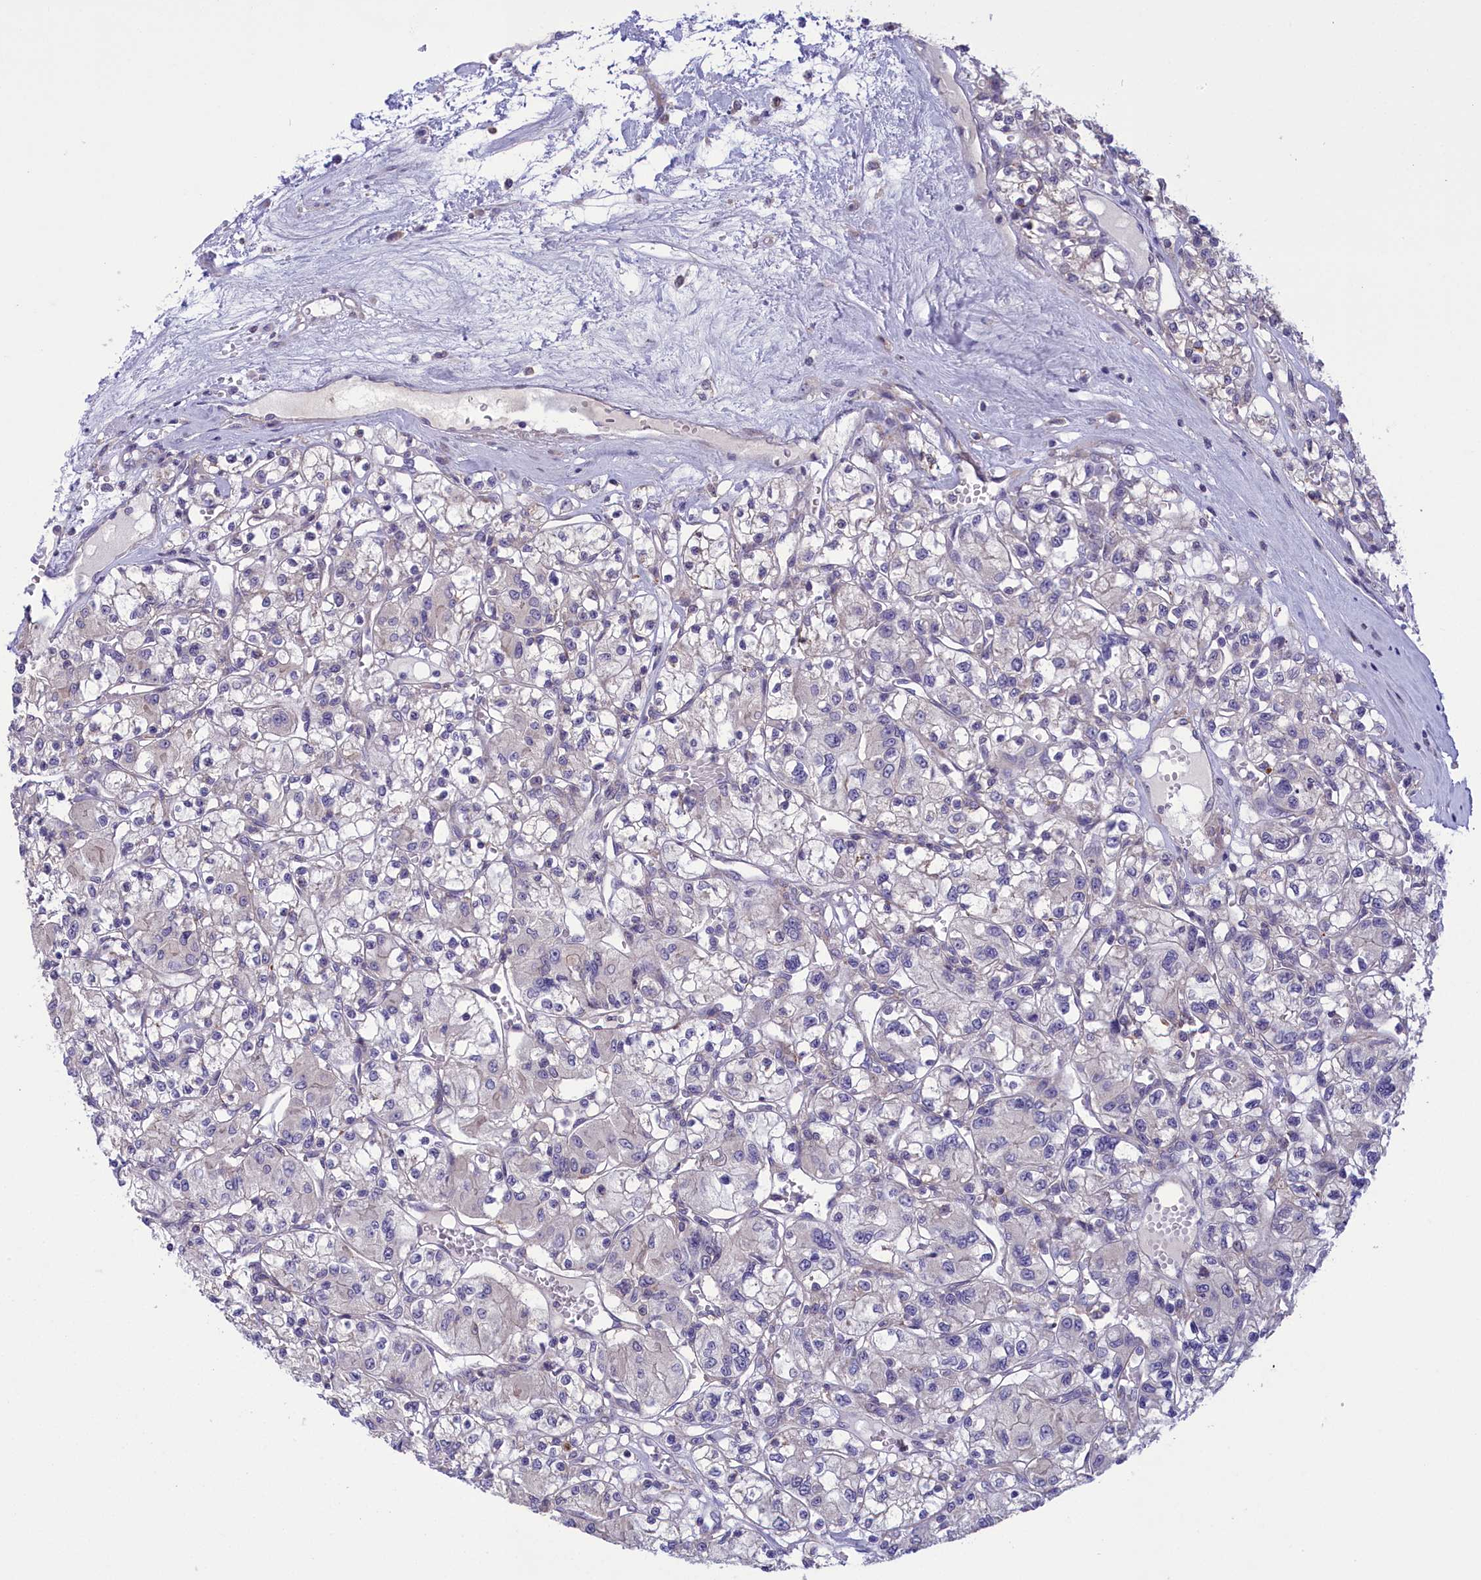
{"staining": {"intensity": "negative", "quantity": "none", "location": "none"}, "tissue": "renal cancer", "cell_type": "Tumor cells", "image_type": "cancer", "snomed": [{"axis": "morphology", "description": "Adenocarcinoma, NOS"}, {"axis": "topography", "description": "Kidney"}], "caption": "Tumor cells are negative for brown protein staining in renal adenocarcinoma. (Brightfield microscopy of DAB IHC at high magnification).", "gene": "CORO2A", "patient": {"sex": "female", "age": 59}}